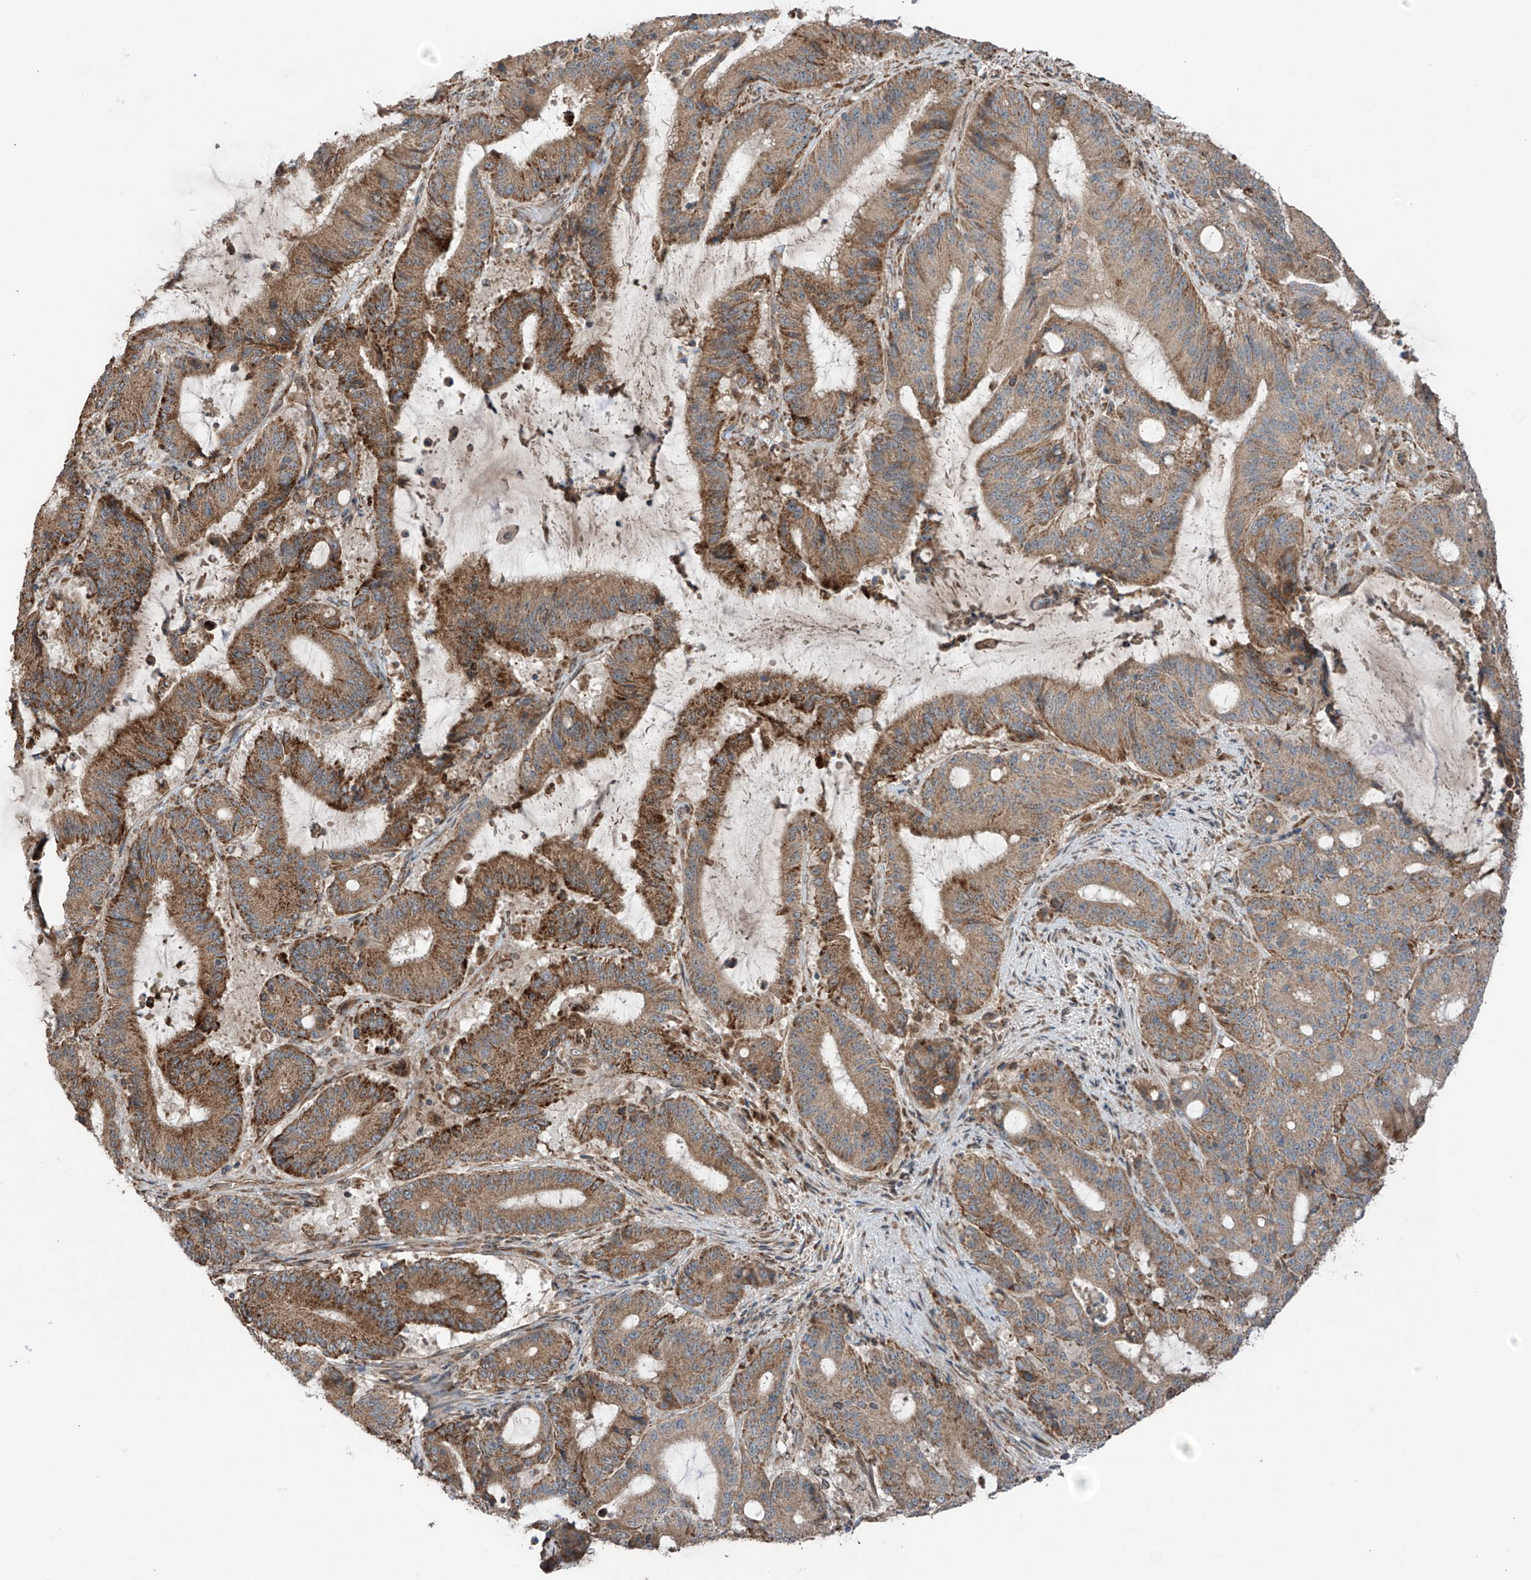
{"staining": {"intensity": "moderate", "quantity": ">75%", "location": "cytoplasmic/membranous"}, "tissue": "liver cancer", "cell_type": "Tumor cells", "image_type": "cancer", "snomed": [{"axis": "morphology", "description": "Normal tissue, NOS"}, {"axis": "morphology", "description": "Cholangiocarcinoma"}, {"axis": "topography", "description": "Liver"}, {"axis": "topography", "description": "Peripheral nerve tissue"}], "caption": "Liver cholangiocarcinoma stained with immunohistochemistry exhibits moderate cytoplasmic/membranous positivity in approximately >75% of tumor cells.", "gene": "SAMD3", "patient": {"sex": "female", "age": 73}}